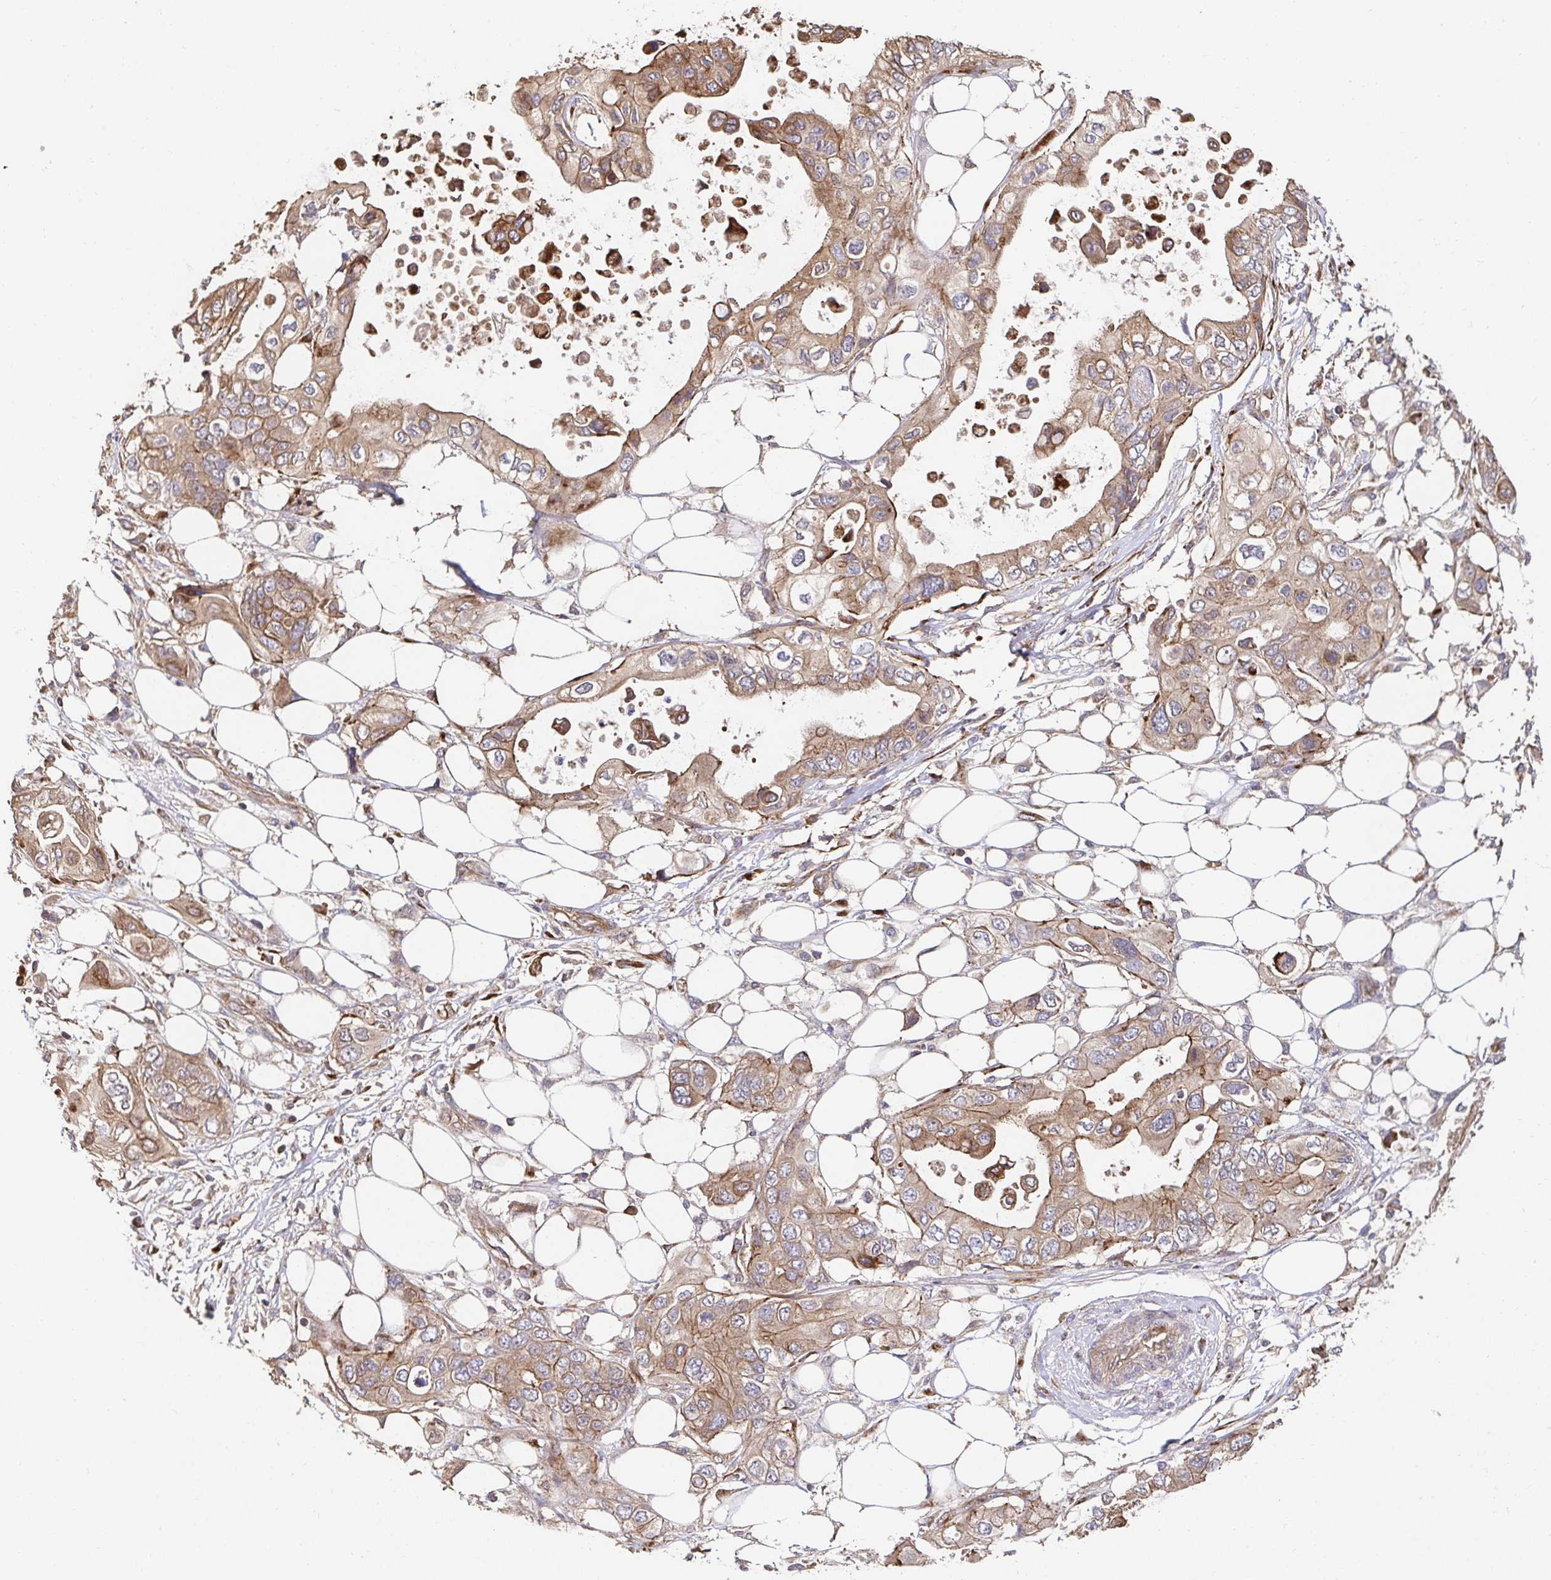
{"staining": {"intensity": "moderate", "quantity": ">75%", "location": "cytoplasmic/membranous"}, "tissue": "pancreatic cancer", "cell_type": "Tumor cells", "image_type": "cancer", "snomed": [{"axis": "morphology", "description": "Adenocarcinoma, NOS"}, {"axis": "topography", "description": "Pancreas"}], "caption": "Approximately >75% of tumor cells in adenocarcinoma (pancreatic) reveal moderate cytoplasmic/membranous protein expression as visualized by brown immunohistochemical staining.", "gene": "APBB1", "patient": {"sex": "female", "age": 63}}